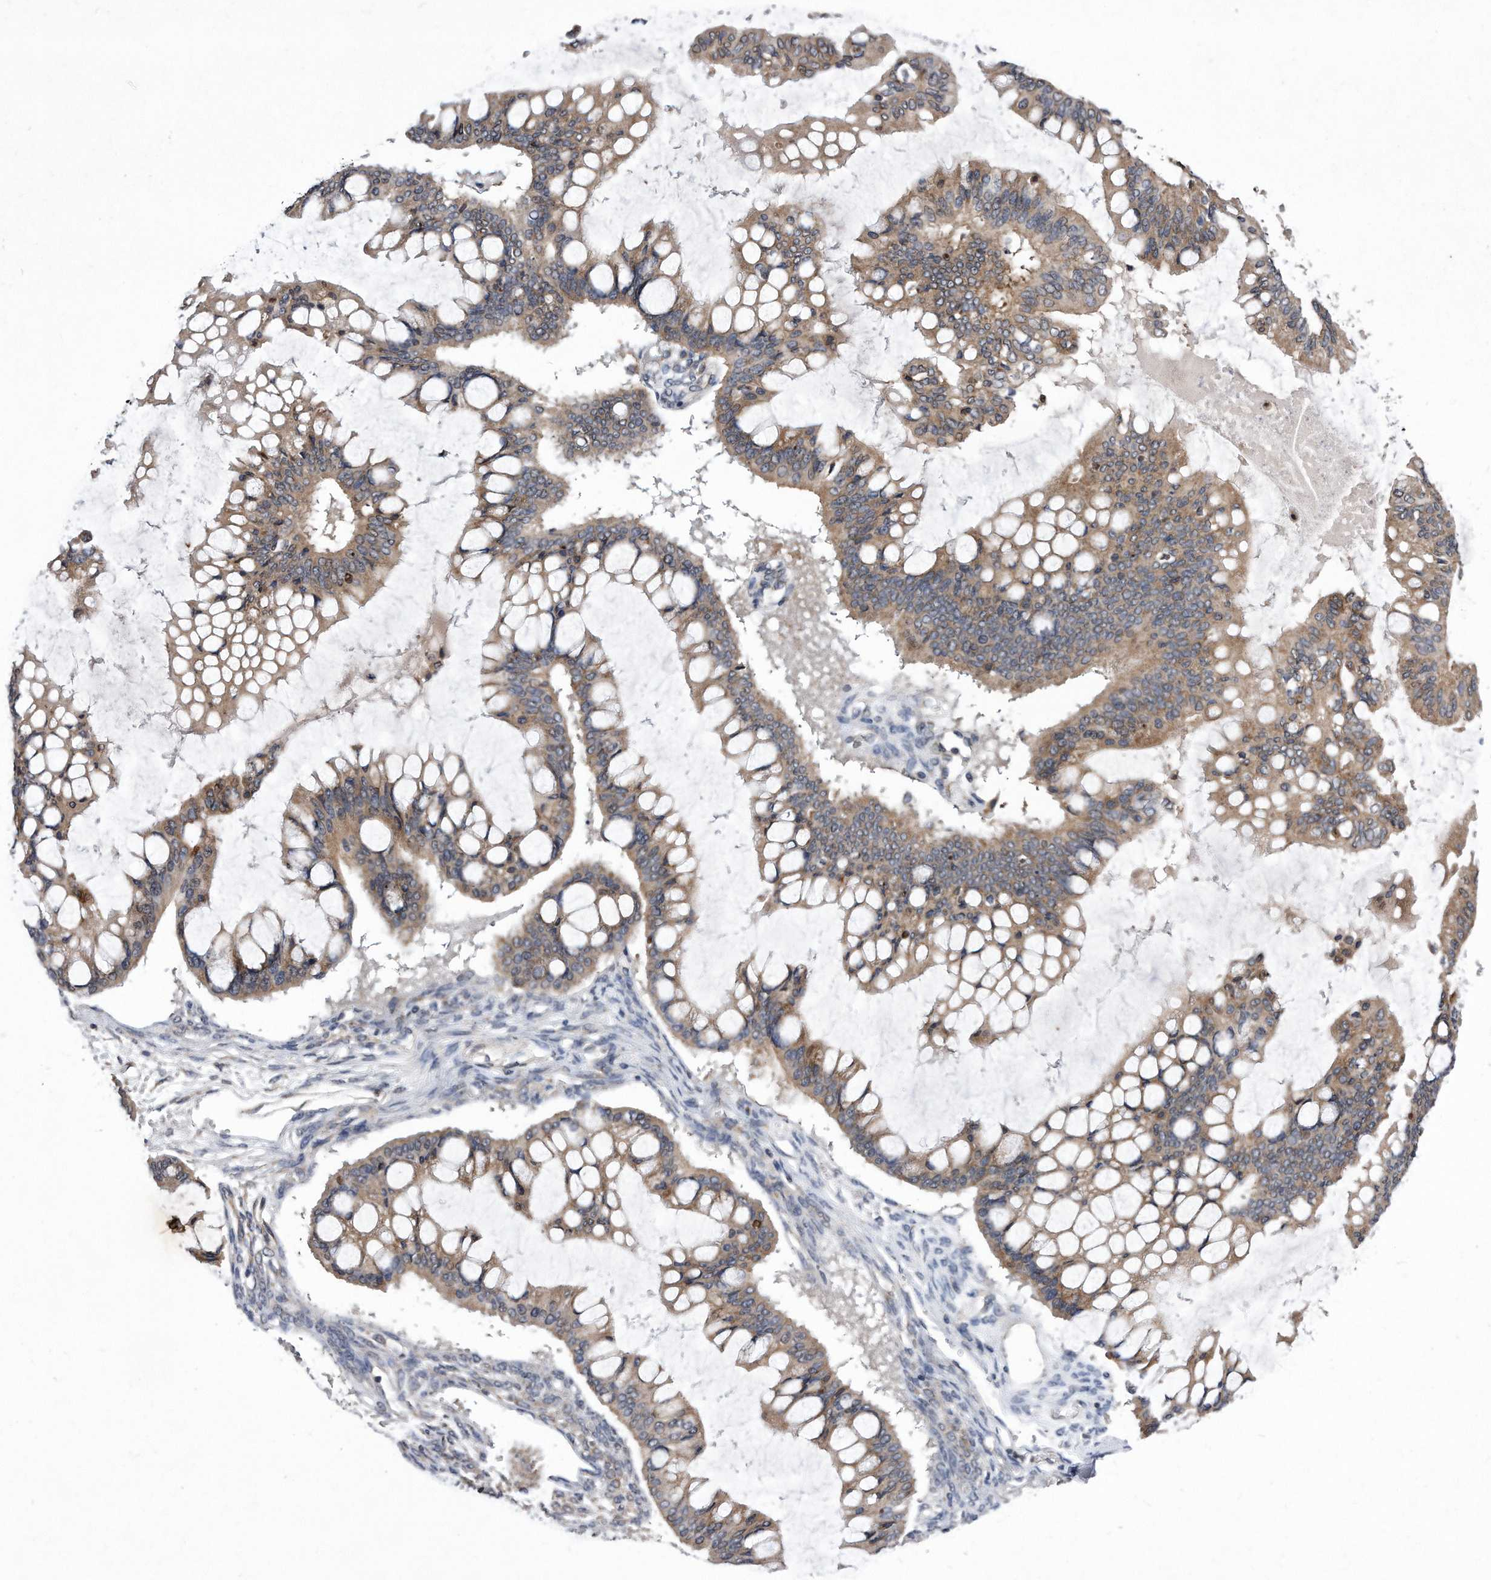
{"staining": {"intensity": "moderate", "quantity": ">75%", "location": "cytoplasmic/membranous"}, "tissue": "ovarian cancer", "cell_type": "Tumor cells", "image_type": "cancer", "snomed": [{"axis": "morphology", "description": "Cystadenocarcinoma, mucinous, NOS"}, {"axis": "topography", "description": "Ovary"}], "caption": "Brown immunohistochemical staining in ovarian mucinous cystadenocarcinoma shows moderate cytoplasmic/membranous expression in approximately >75% of tumor cells.", "gene": "DAB1", "patient": {"sex": "female", "age": 73}}